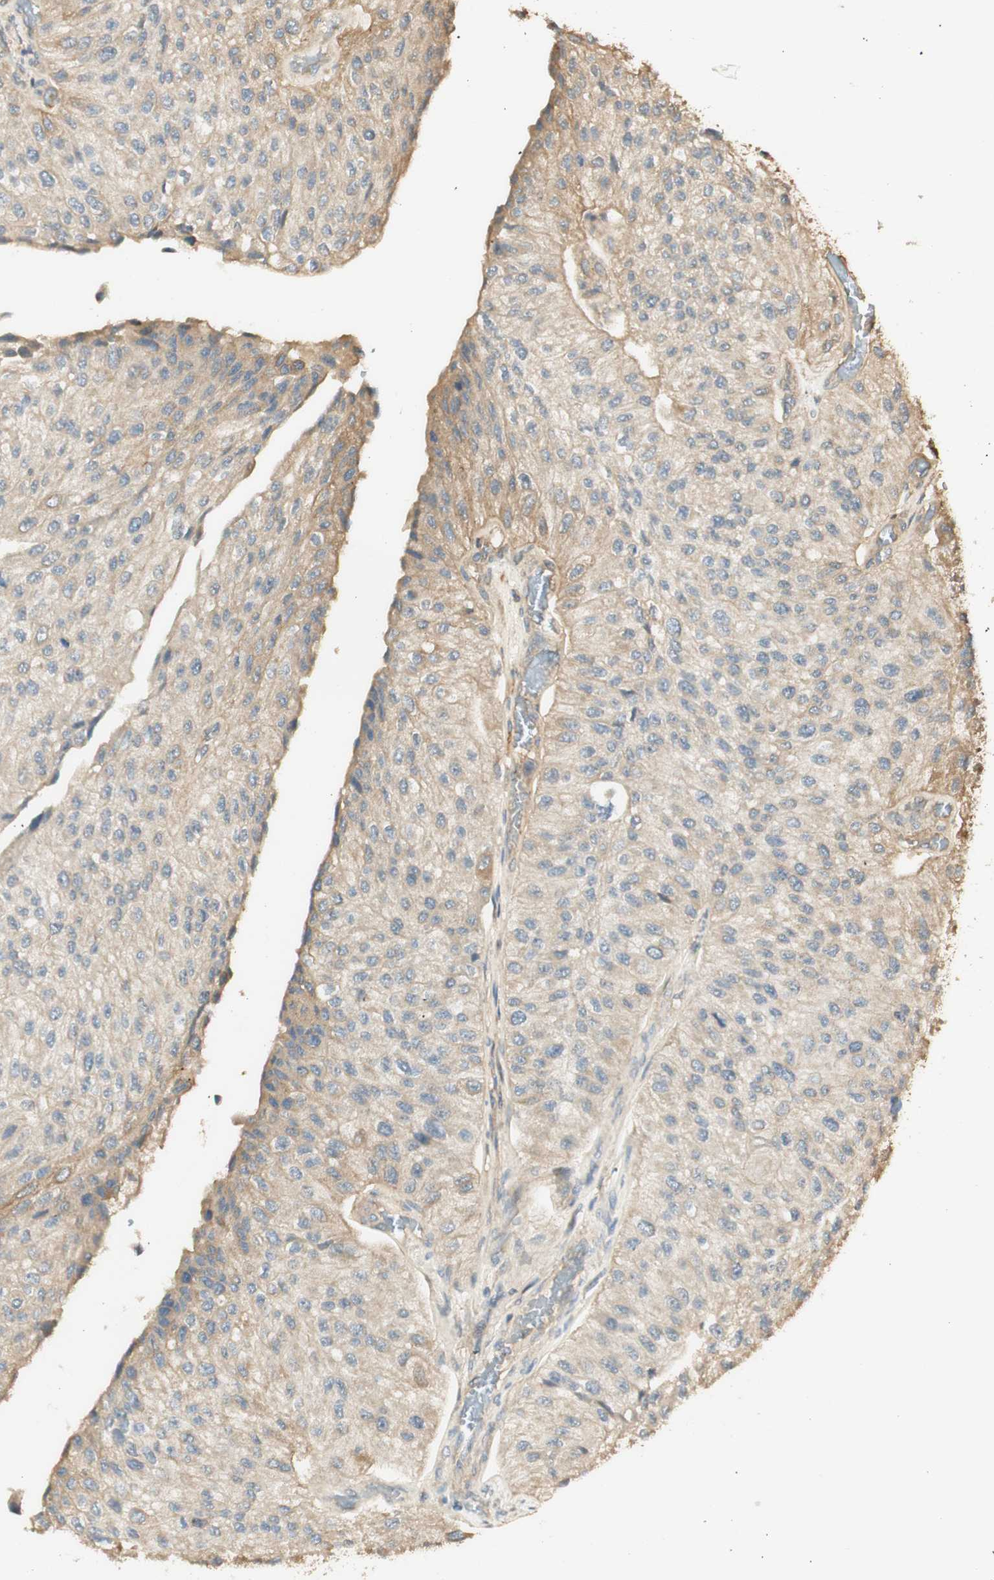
{"staining": {"intensity": "weak", "quantity": "25%-75%", "location": "cytoplasmic/membranous"}, "tissue": "urothelial cancer", "cell_type": "Tumor cells", "image_type": "cancer", "snomed": [{"axis": "morphology", "description": "Urothelial carcinoma, High grade"}, {"axis": "topography", "description": "Kidney"}, {"axis": "topography", "description": "Urinary bladder"}], "caption": "Protein analysis of urothelial cancer tissue shows weak cytoplasmic/membranous expression in approximately 25%-75% of tumor cells.", "gene": "AGER", "patient": {"sex": "male", "age": 77}}